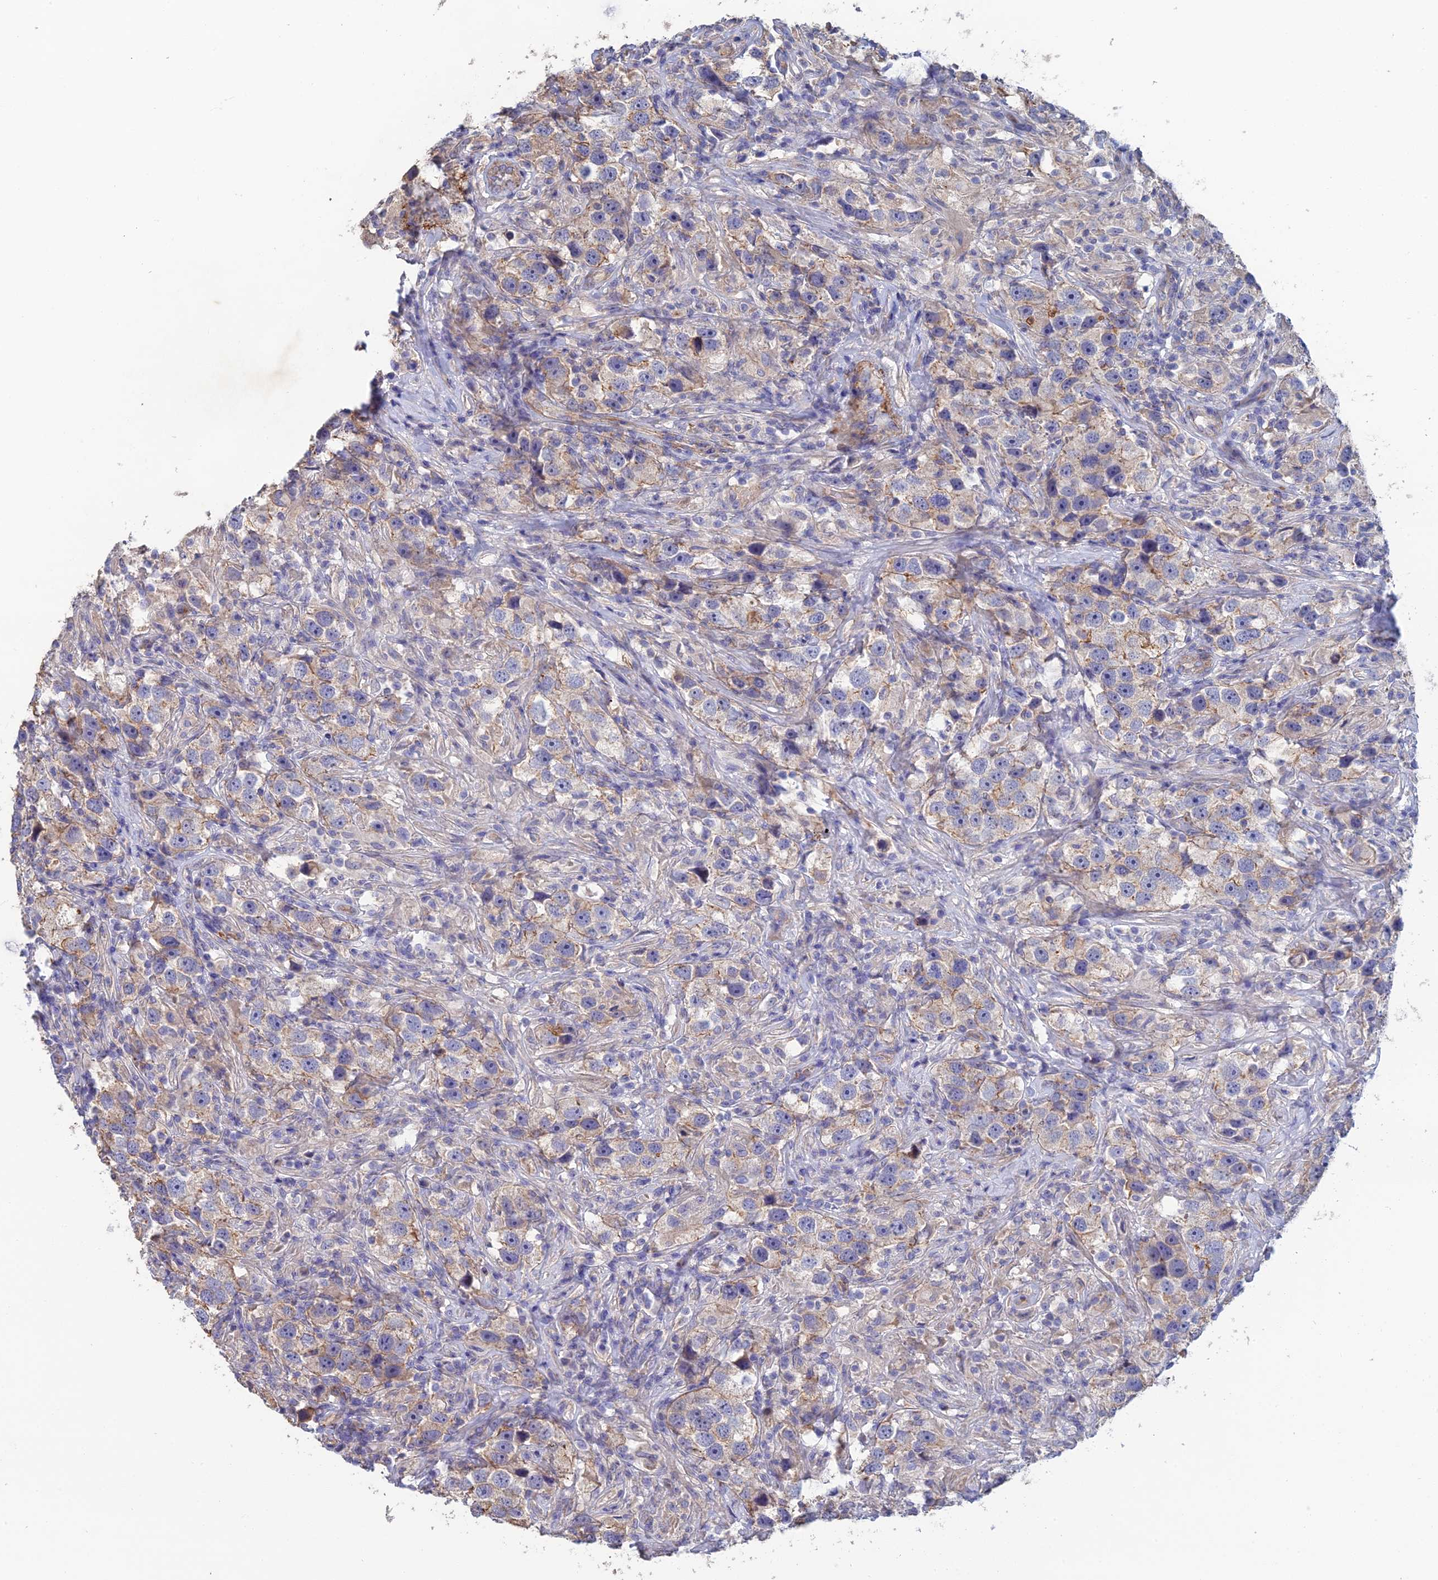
{"staining": {"intensity": "weak", "quantity": "25%-75%", "location": "cytoplasmic/membranous"}, "tissue": "testis cancer", "cell_type": "Tumor cells", "image_type": "cancer", "snomed": [{"axis": "morphology", "description": "Seminoma, NOS"}, {"axis": "topography", "description": "Testis"}], "caption": "A micrograph showing weak cytoplasmic/membranous staining in approximately 25%-75% of tumor cells in seminoma (testis), as visualized by brown immunohistochemical staining.", "gene": "PCDHA5", "patient": {"sex": "male", "age": 49}}